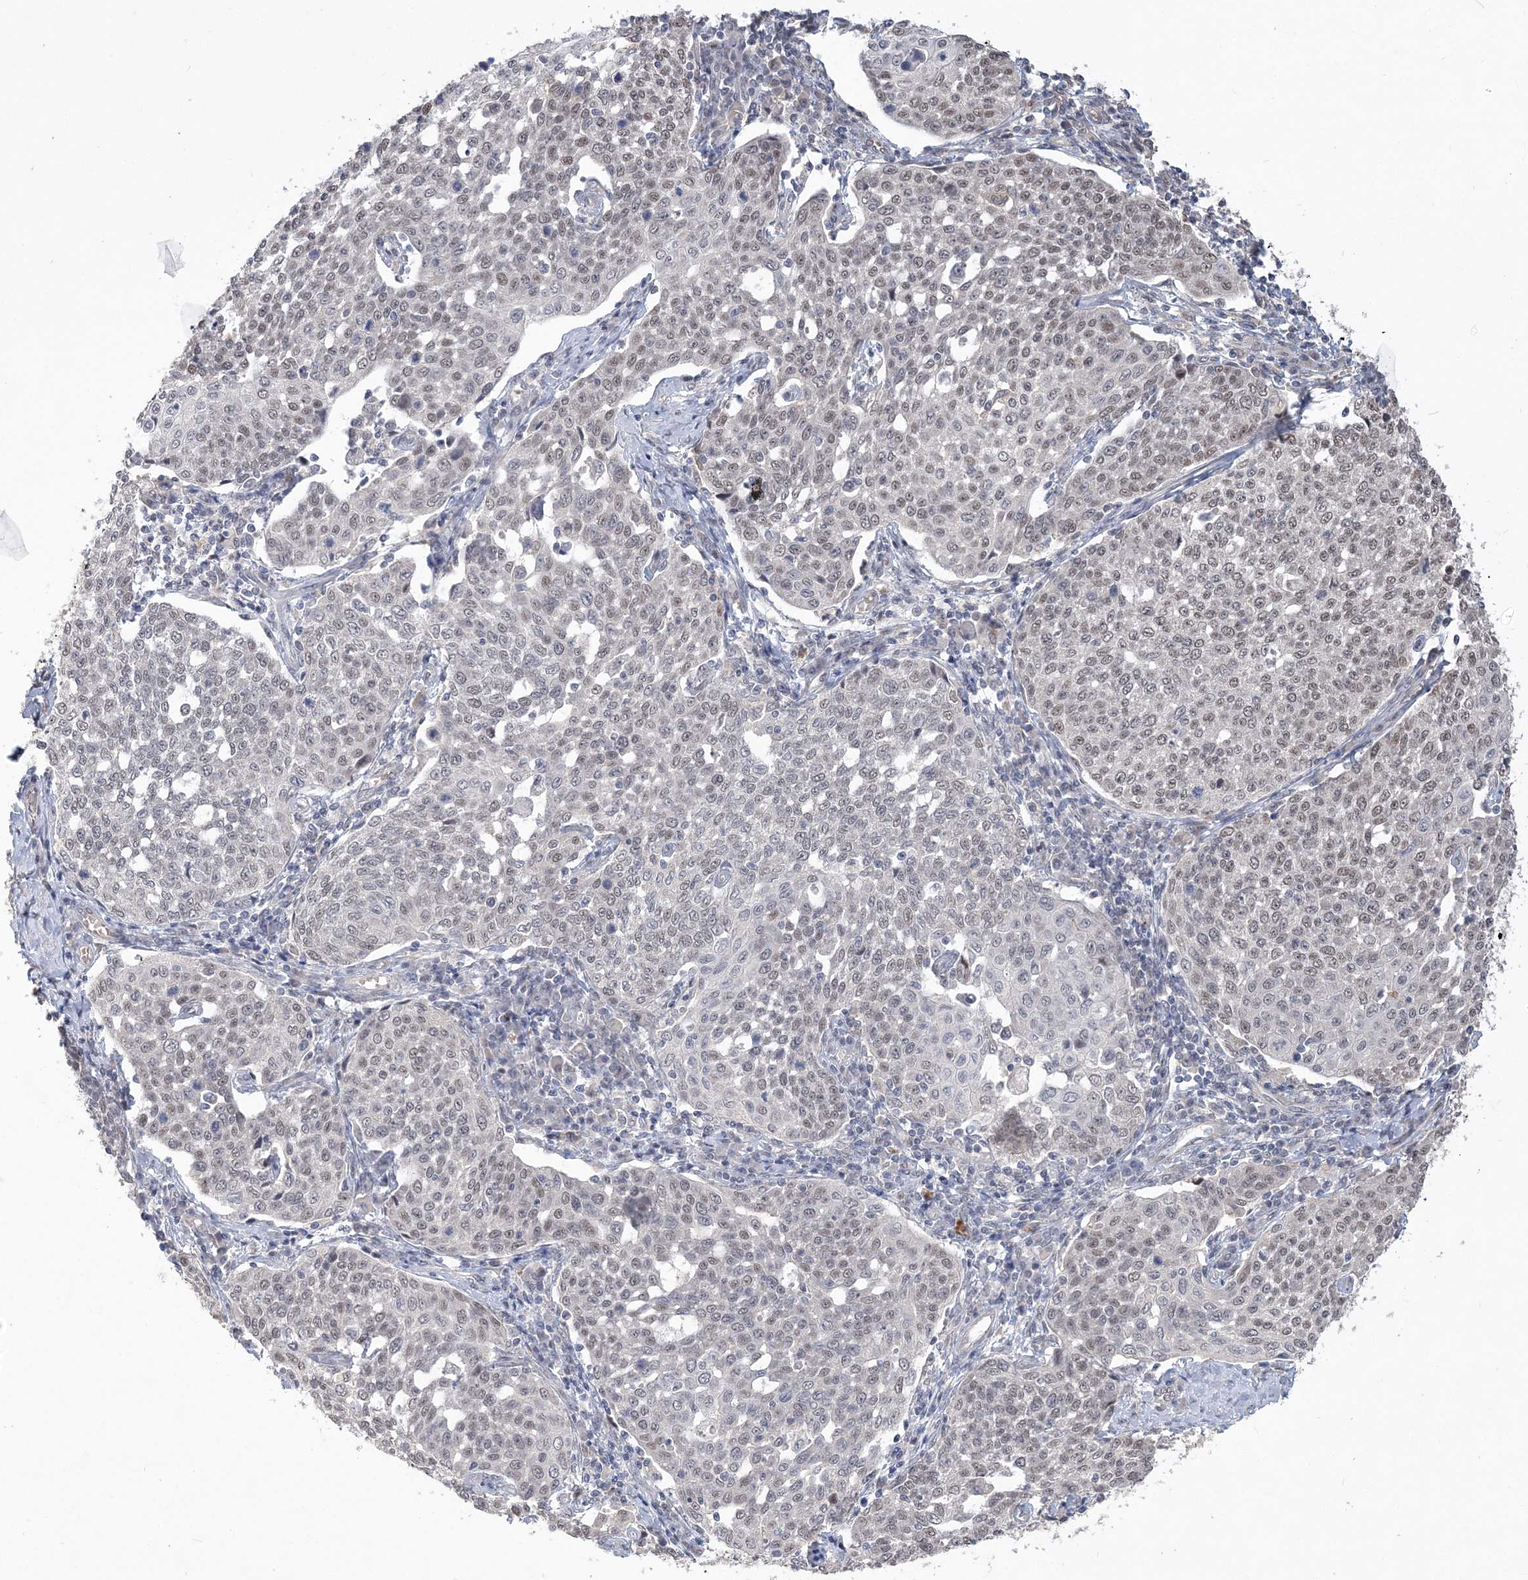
{"staining": {"intensity": "weak", "quantity": "25%-75%", "location": "nuclear"}, "tissue": "cervical cancer", "cell_type": "Tumor cells", "image_type": "cancer", "snomed": [{"axis": "morphology", "description": "Squamous cell carcinoma, NOS"}, {"axis": "topography", "description": "Cervix"}], "caption": "Cervical cancer (squamous cell carcinoma) was stained to show a protein in brown. There is low levels of weak nuclear expression in approximately 25%-75% of tumor cells.", "gene": "TSPEAR", "patient": {"sex": "female", "age": 34}}